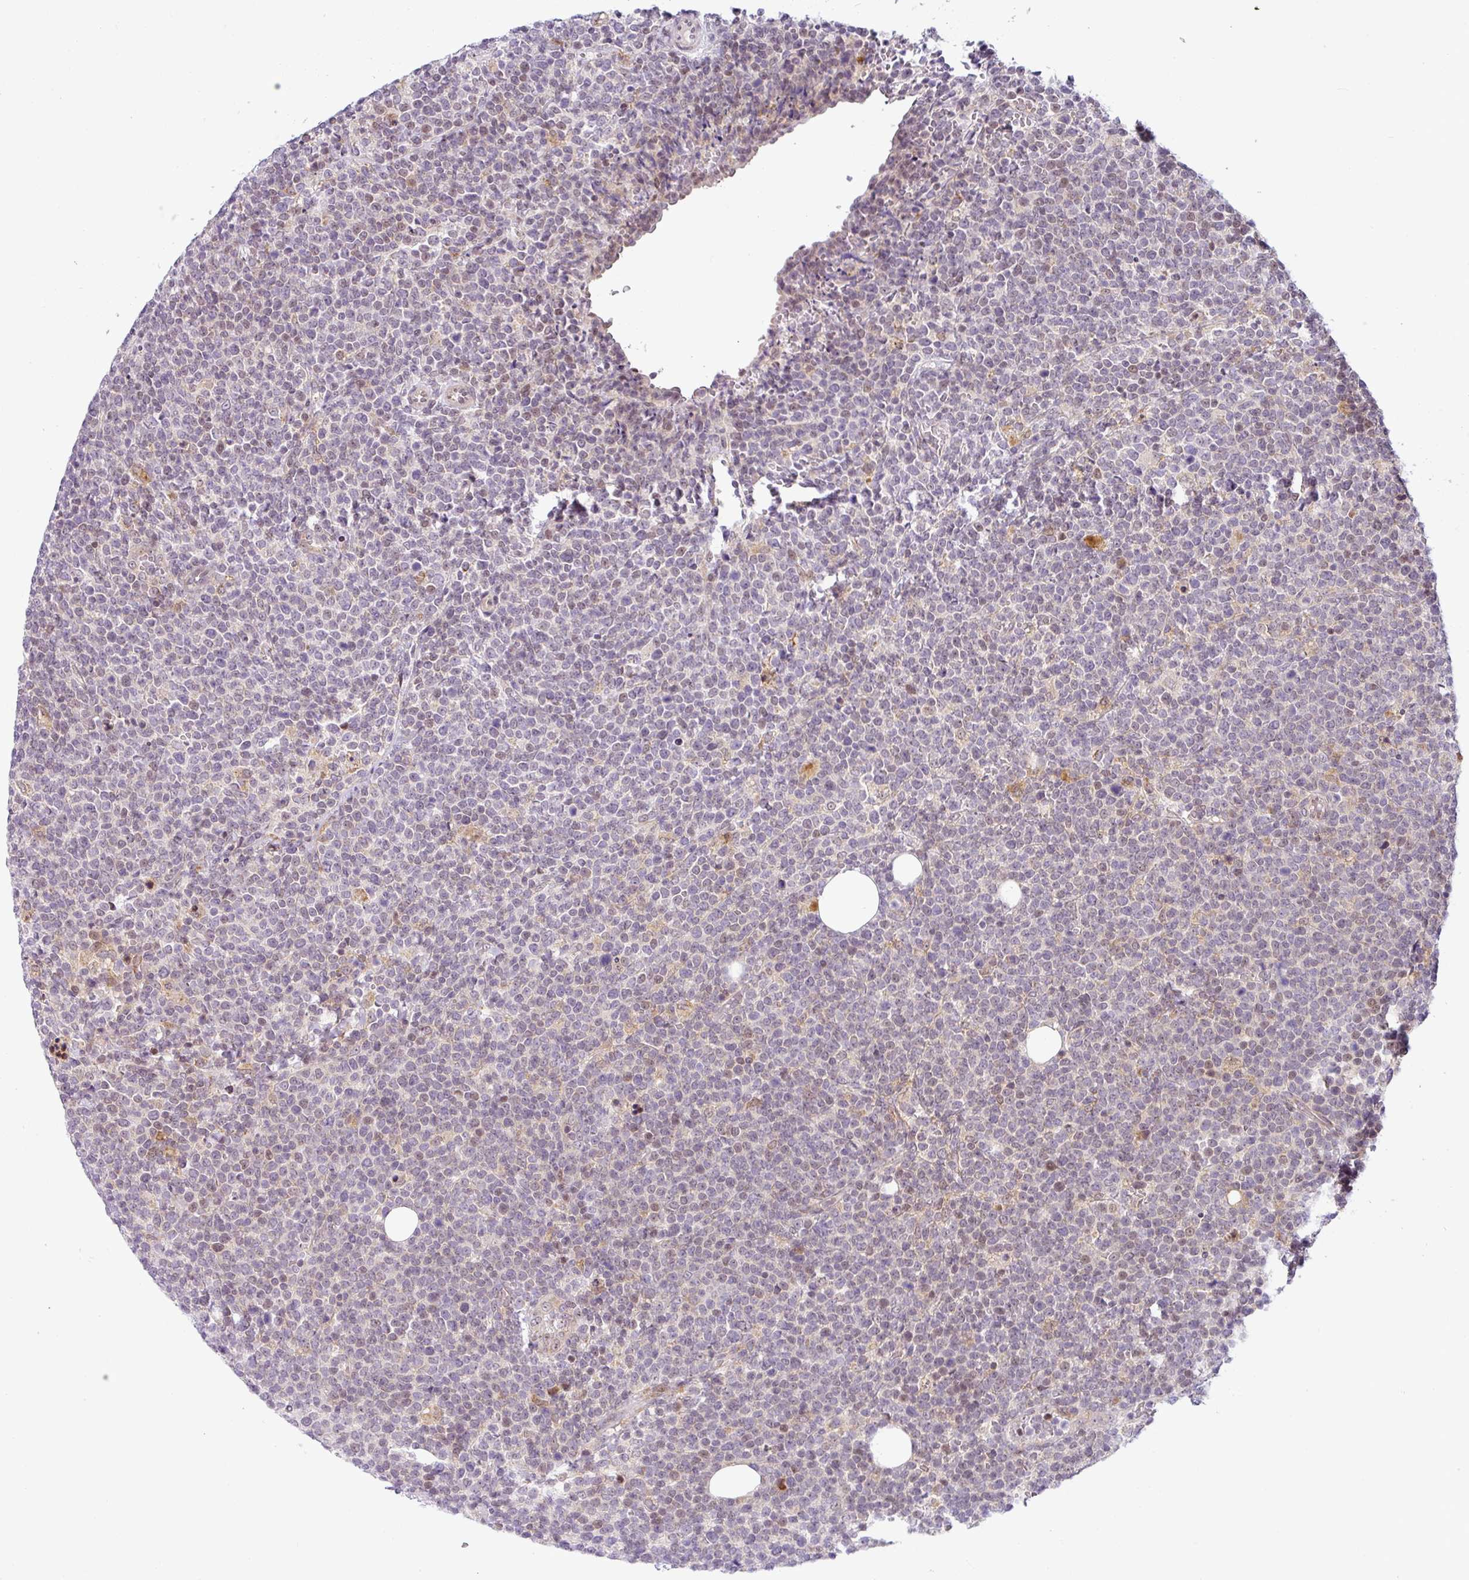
{"staining": {"intensity": "negative", "quantity": "none", "location": "none"}, "tissue": "lymphoma", "cell_type": "Tumor cells", "image_type": "cancer", "snomed": [{"axis": "morphology", "description": "Malignant lymphoma, non-Hodgkin's type, High grade"}, {"axis": "topography", "description": "Lymph node"}], "caption": "This micrograph is of malignant lymphoma, non-Hodgkin's type (high-grade) stained with IHC to label a protein in brown with the nuclei are counter-stained blue. There is no expression in tumor cells. (DAB immunohistochemistry with hematoxylin counter stain).", "gene": "NDUFB2", "patient": {"sex": "male", "age": 61}}